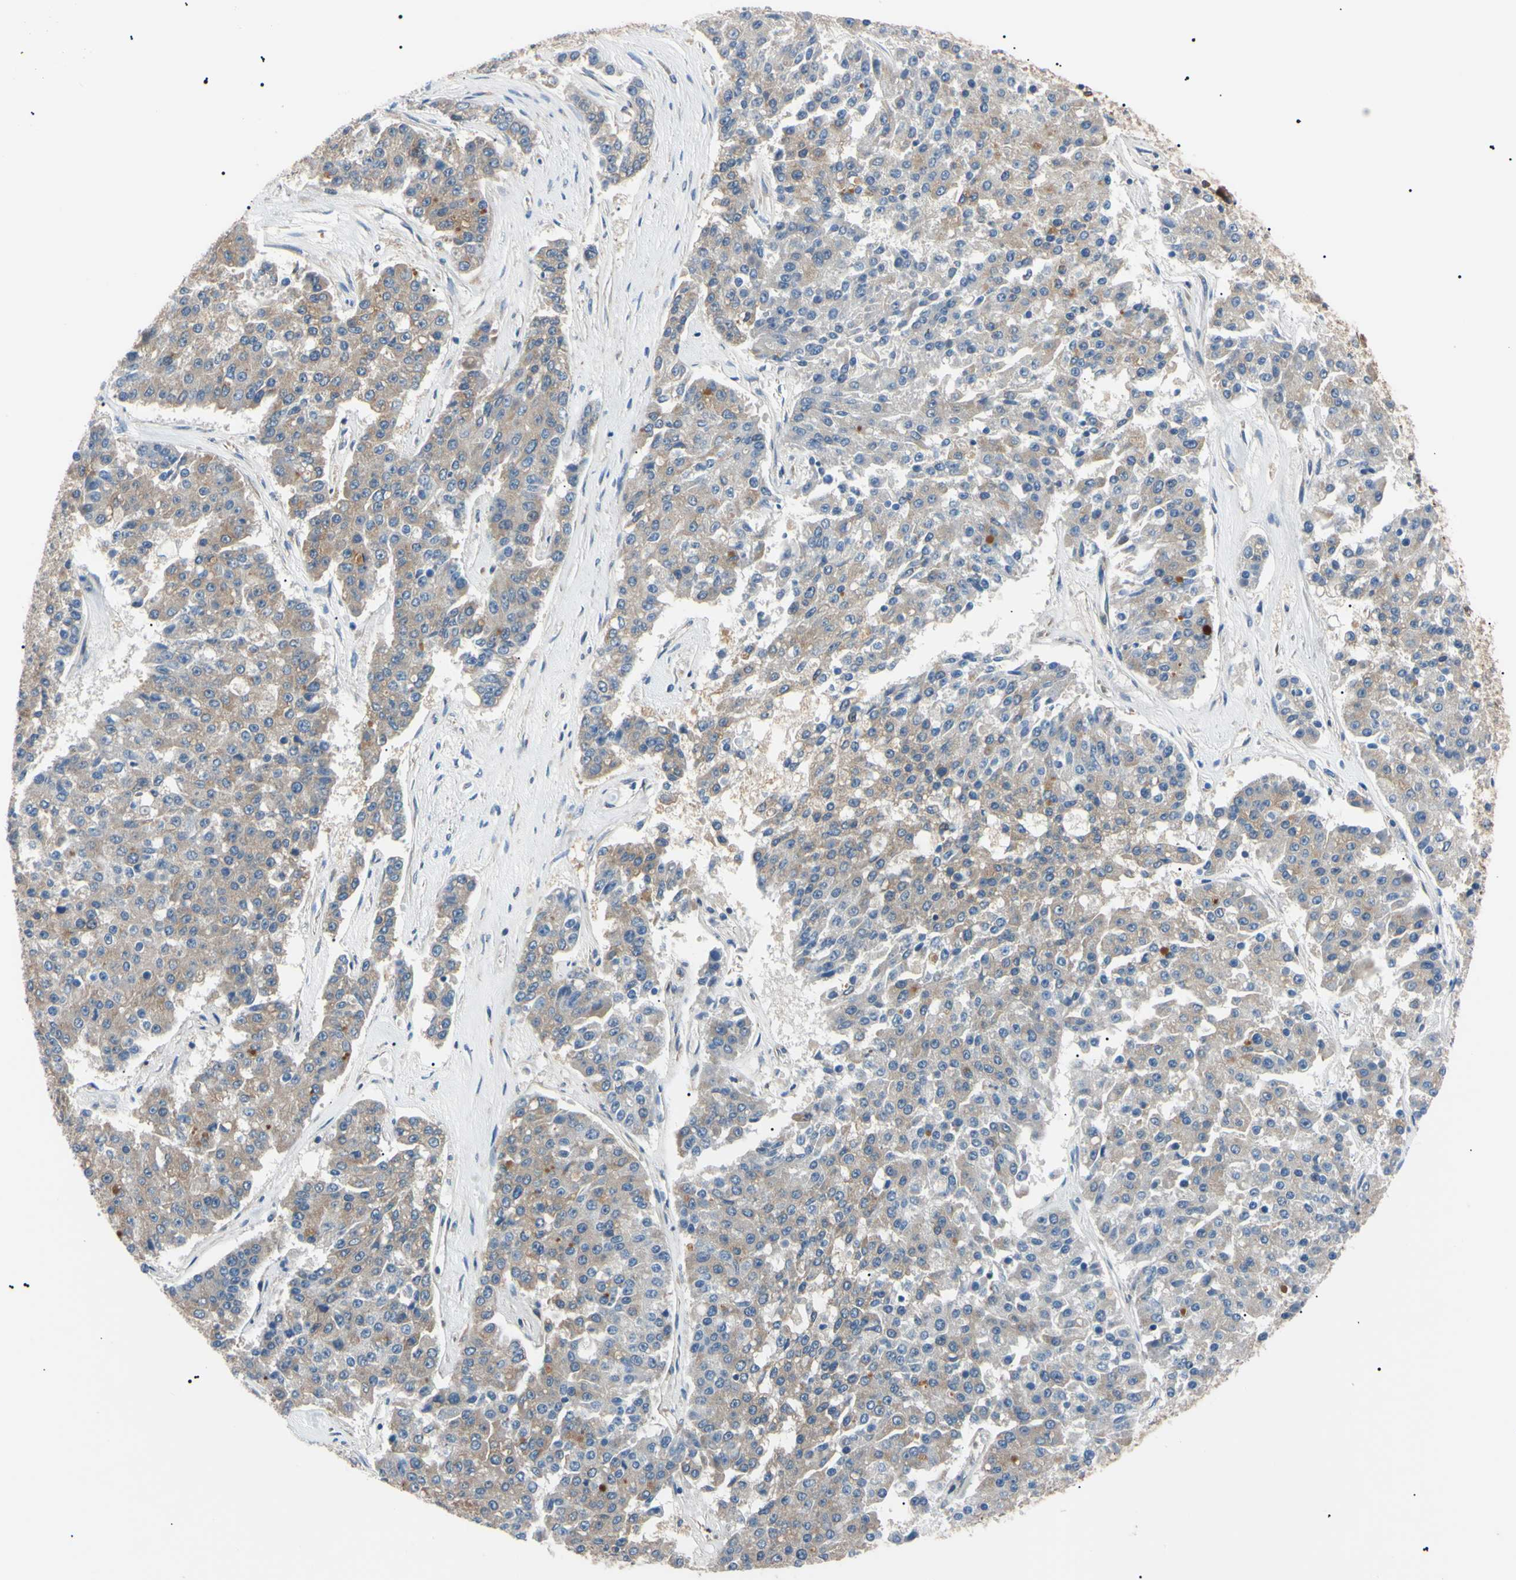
{"staining": {"intensity": "weak", "quantity": ">75%", "location": "cytoplasmic/membranous"}, "tissue": "pancreatic cancer", "cell_type": "Tumor cells", "image_type": "cancer", "snomed": [{"axis": "morphology", "description": "Adenocarcinoma, NOS"}, {"axis": "topography", "description": "Pancreas"}], "caption": "Pancreatic cancer (adenocarcinoma) stained for a protein exhibits weak cytoplasmic/membranous positivity in tumor cells.", "gene": "VAPA", "patient": {"sex": "male", "age": 50}}